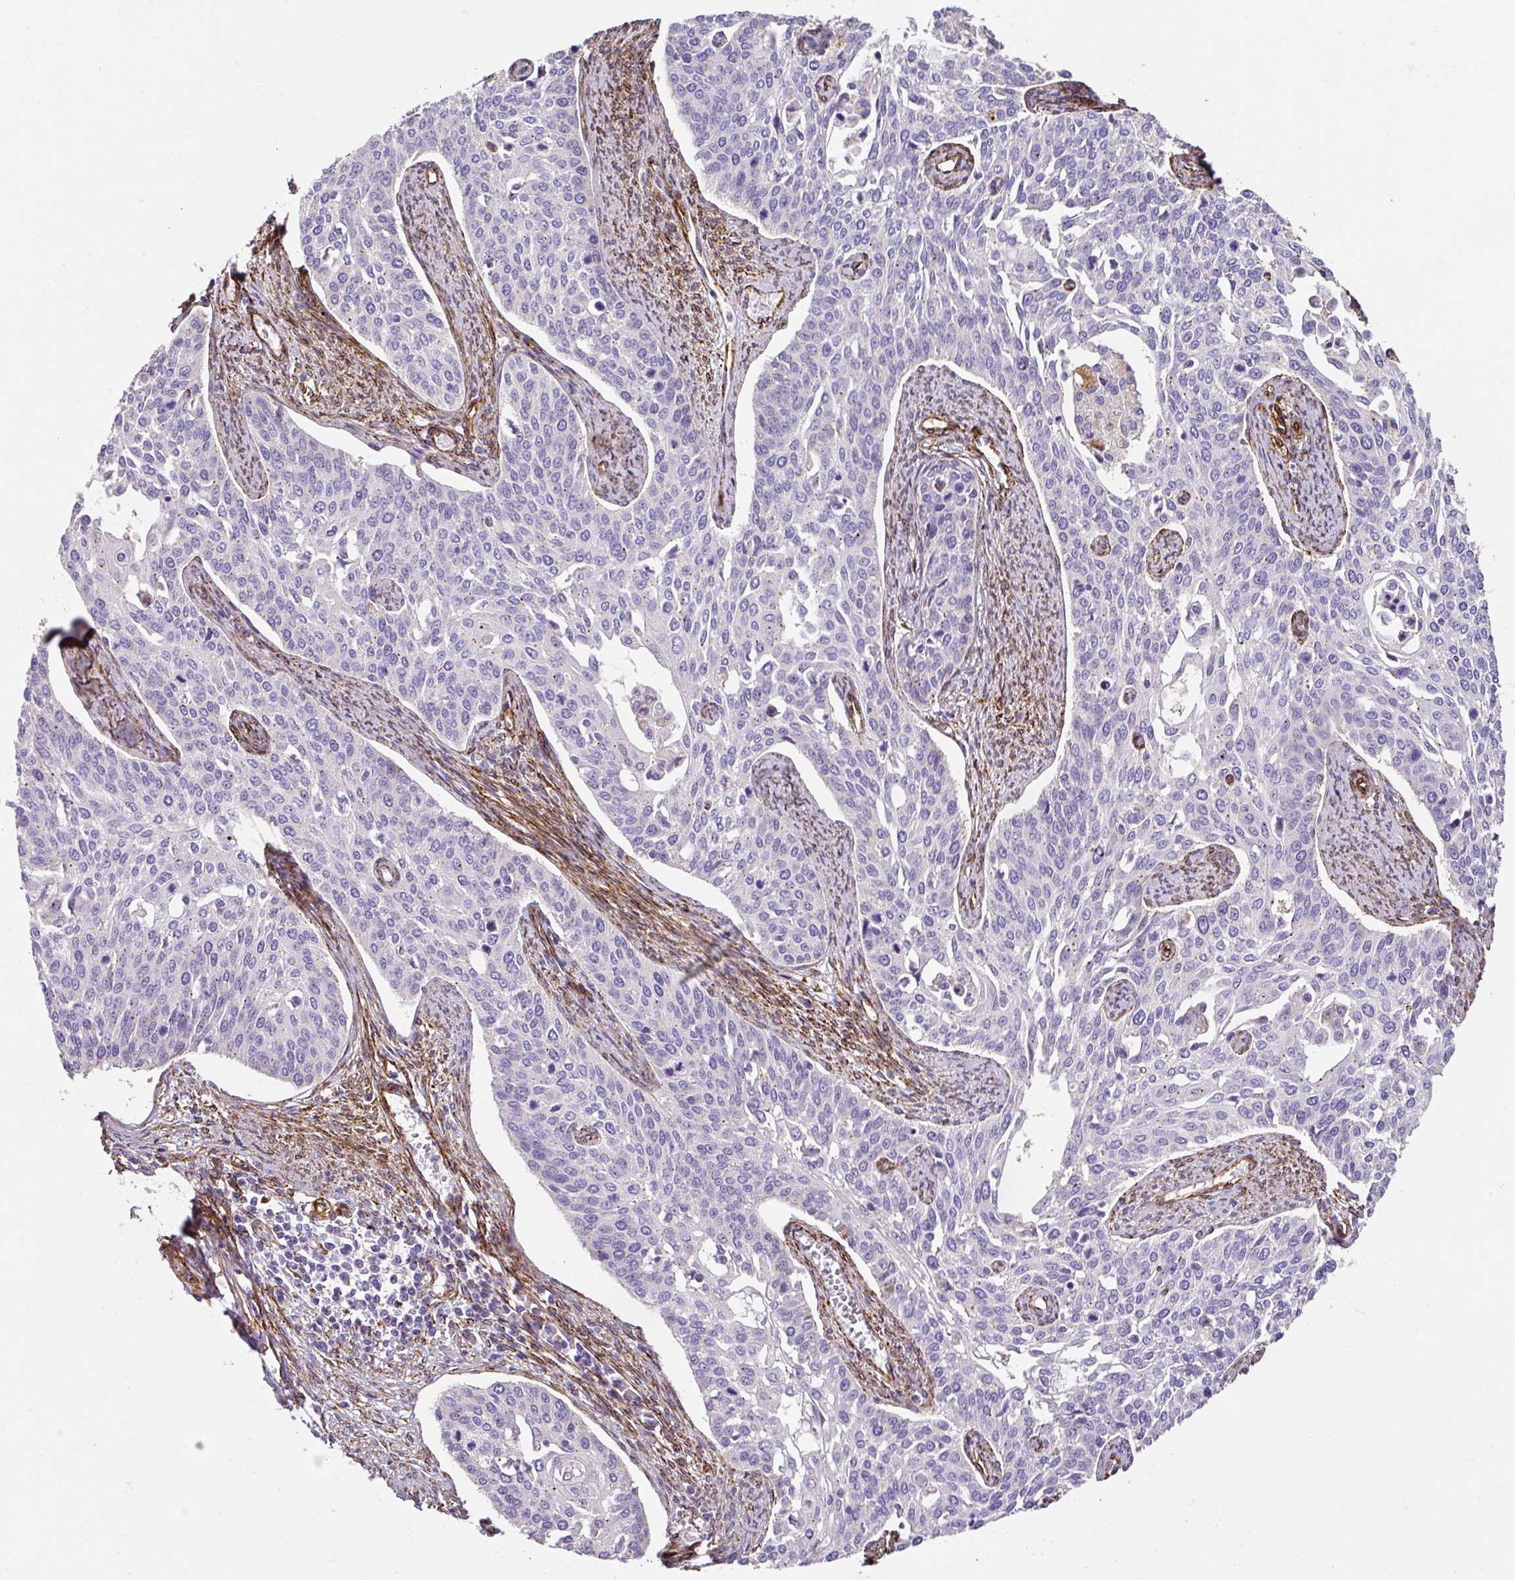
{"staining": {"intensity": "negative", "quantity": "none", "location": "none"}, "tissue": "cervical cancer", "cell_type": "Tumor cells", "image_type": "cancer", "snomed": [{"axis": "morphology", "description": "Squamous cell carcinoma, NOS"}, {"axis": "topography", "description": "Cervix"}], "caption": "This micrograph is of squamous cell carcinoma (cervical) stained with immunohistochemistry to label a protein in brown with the nuclei are counter-stained blue. There is no positivity in tumor cells.", "gene": "SLC25A17", "patient": {"sex": "female", "age": 44}}